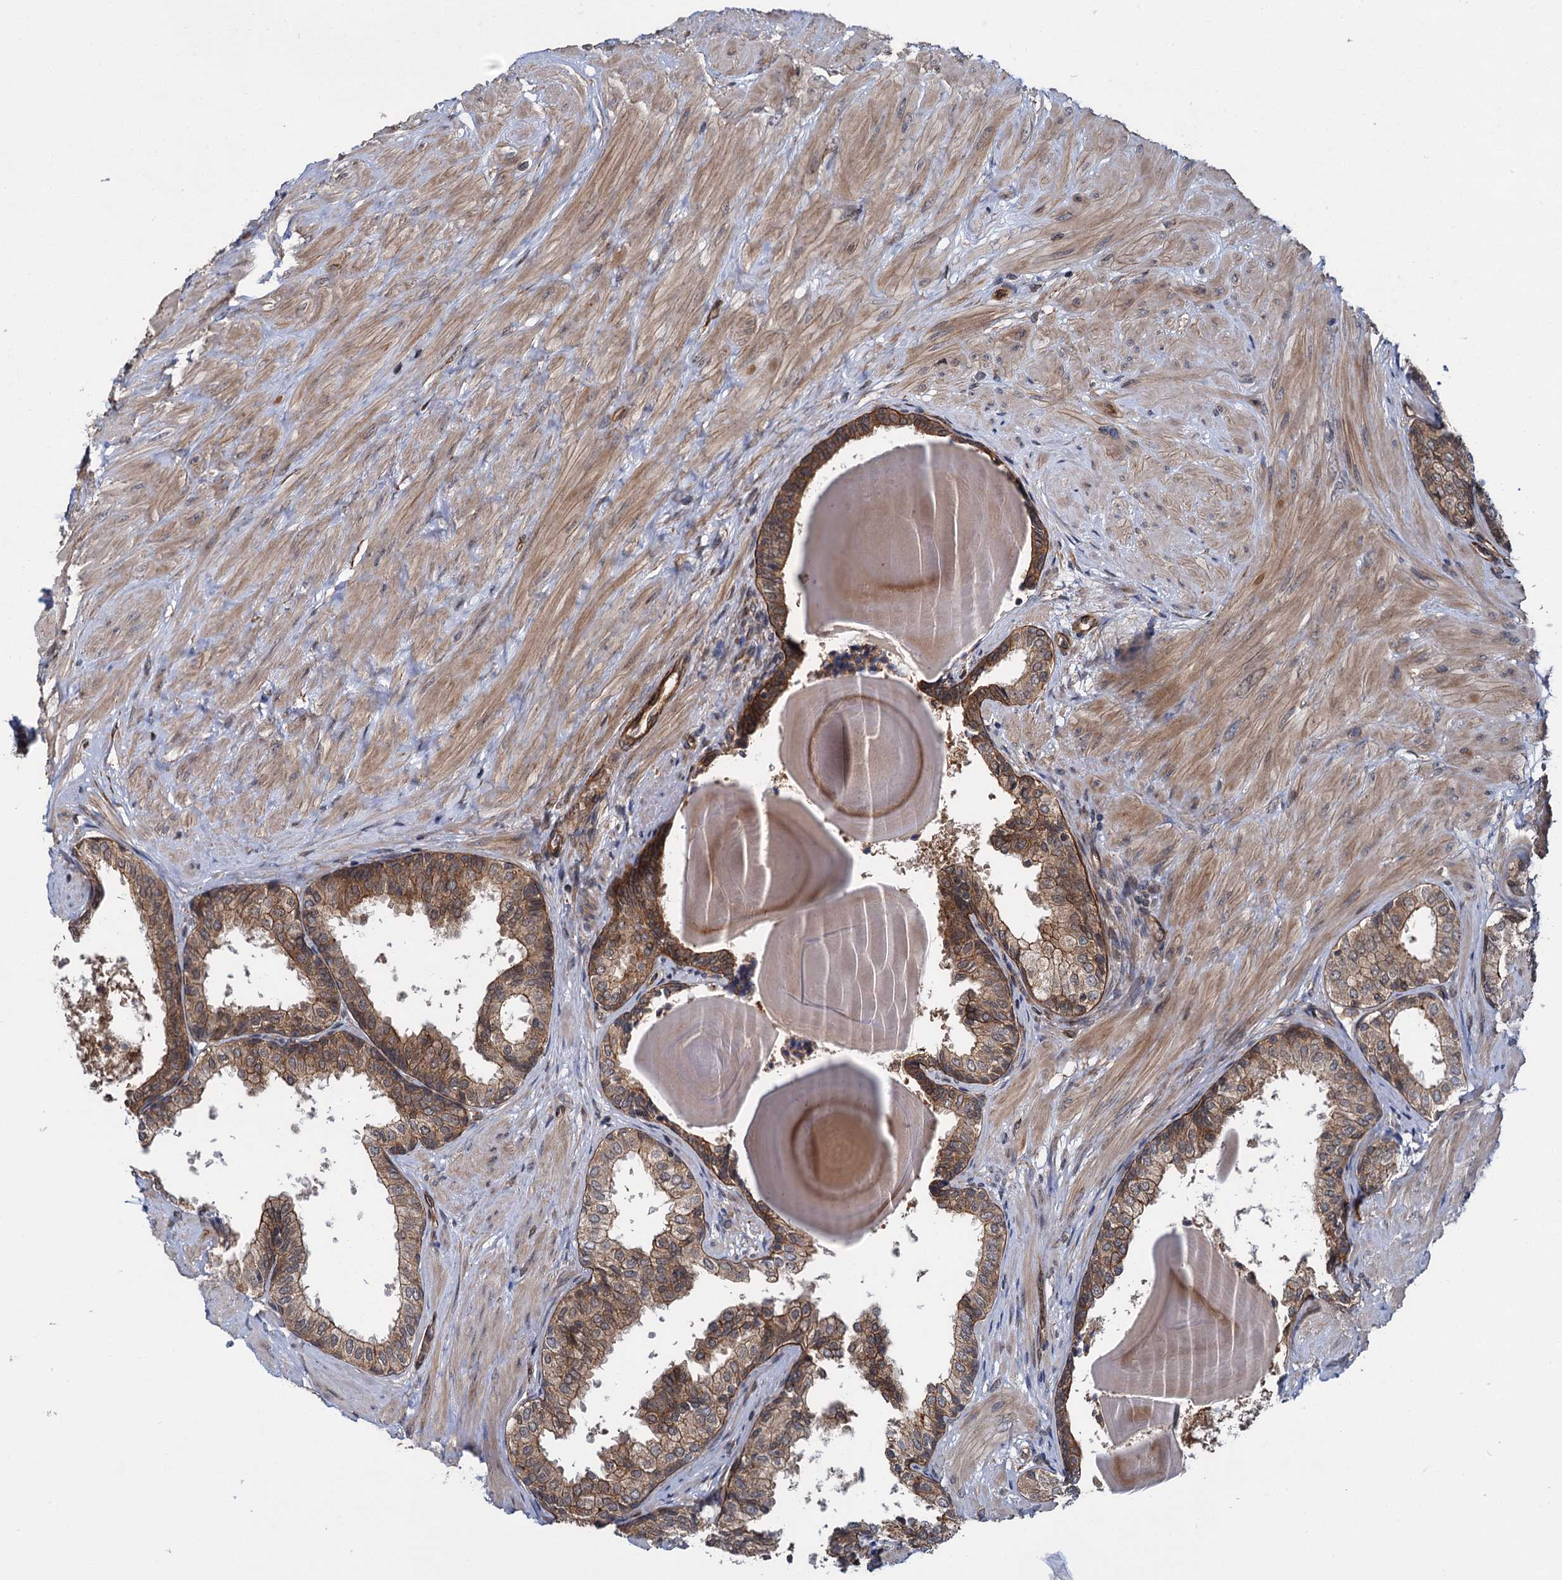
{"staining": {"intensity": "strong", "quantity": ">75%", "location": "cytoplasmic/membranous"}, "tissue": "prostate", "cell_type": "Glandular cells", "image_type": "normal", "snomed": [{"axis": "morphology", "description": "Normal tissue, NOS"}, {"axis": "topography", "description": "Prostate"}], "caption": "A high amount of strong cytoplasmic/membranous positivity is present in about >75% of glandular cells in unremarkable prostate. (IHC, brightfield microscopy, high magnification).", "gene": "ZFYVE19", "patient": {"sex": "male", "age": 48}}